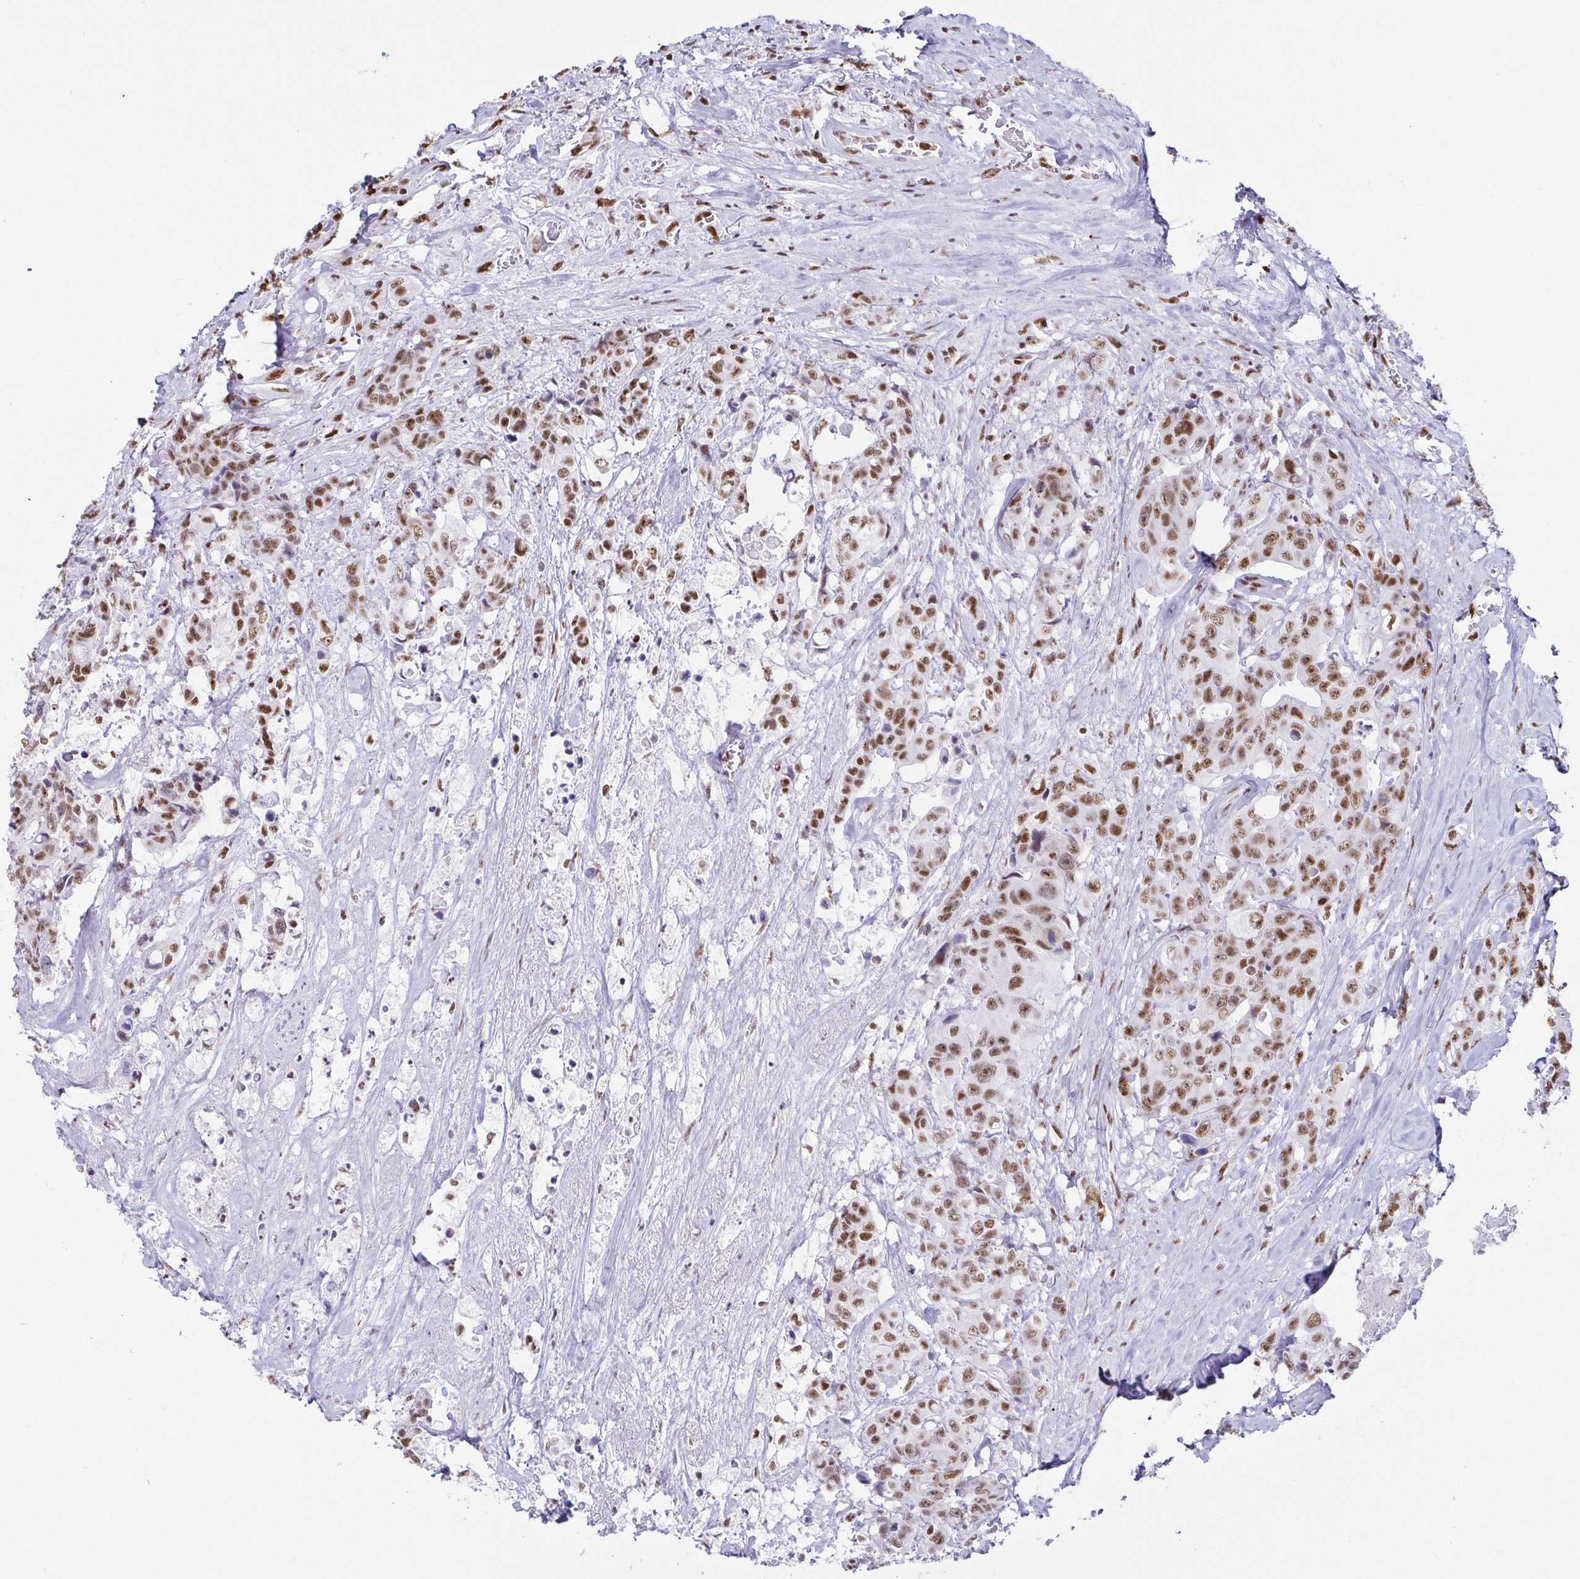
{"staining": {"intensity": "moderate", "quantity": ">75%", "location": "nuclear"}, "tissue": "colorectal cancer", "cell_type": "Tumor cells", "image_type": "cancer", "snomed": [{"axis": "morphology", "description": "Adenocarcinoma, NOS"}, {"axis": "topography", "description": "Rectum"}], "caption": "Immunohistochemical staining of adenocarcinoma (colorectal) exhibits medium levels of moderate nuclear staining in about >75% of tumor cells. Immunohistochemistry stains the protein of interest in brown and the nuclei are stained blue.", "gene": "EWSR1", "patient": {"sex": "female", "age": 62}}